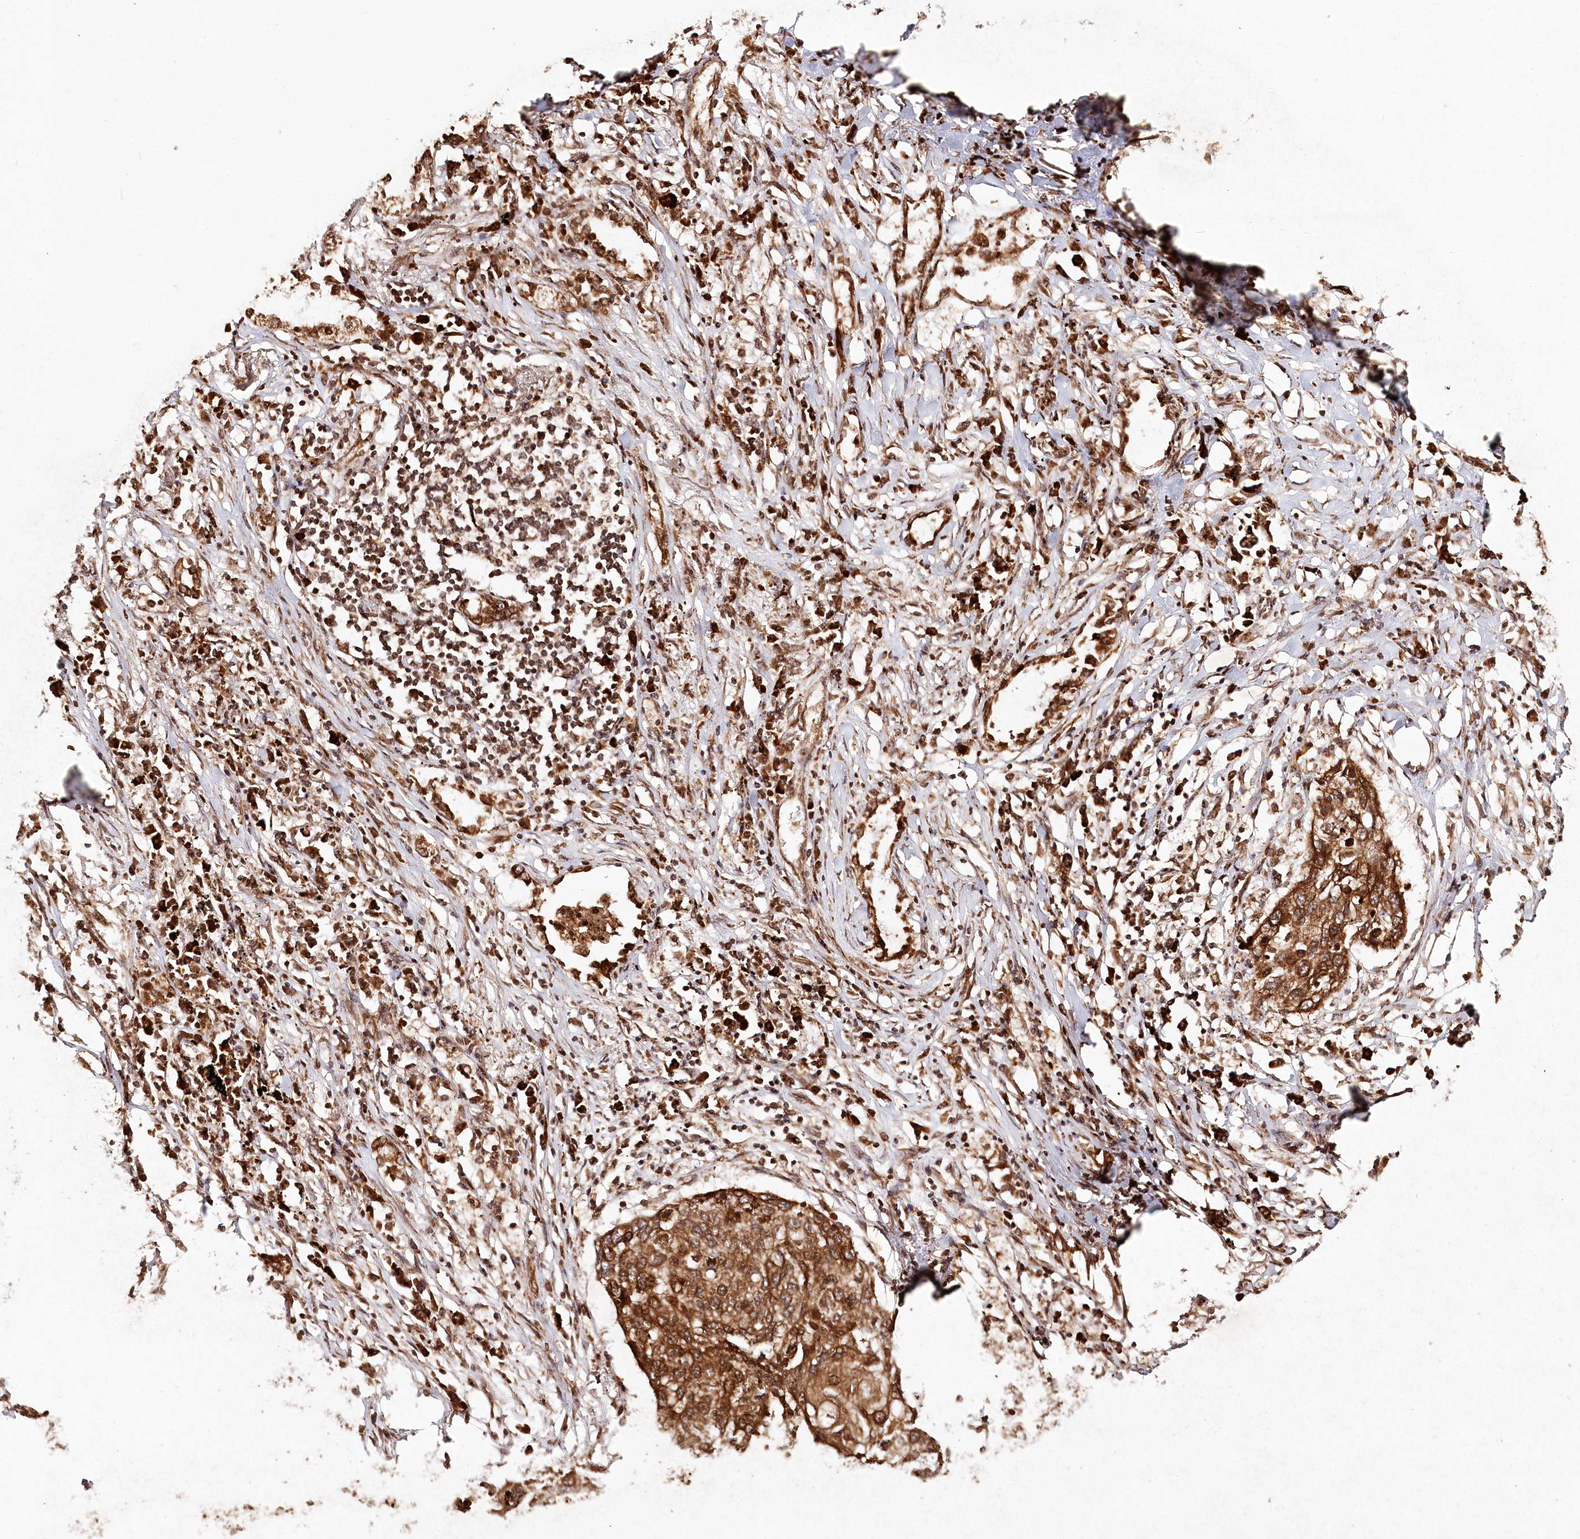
{"staining": {"intensity": "strong", "quantity": ">75%", "location": "cytoplasmic/membranous,nuclear"}, "tissue": "lung cancer", "cell_type": "Tumor cells", "image_type": "cancer", "snomed": [{"axis": "morphology", "description": "Squamous cell carcinoma, NOS"}, {"axis": "topography", "description": "Lung"}], "caption": "Protein staining displays strong cytoplasmic/membranous and nuclear expression in about >75% of tumor cells in lung cancer. (brown staining indicates protein expression, while blue staining denotes nuclei).", "gene": "ULK2", "patient": {"sex": "female", "age": 63}}